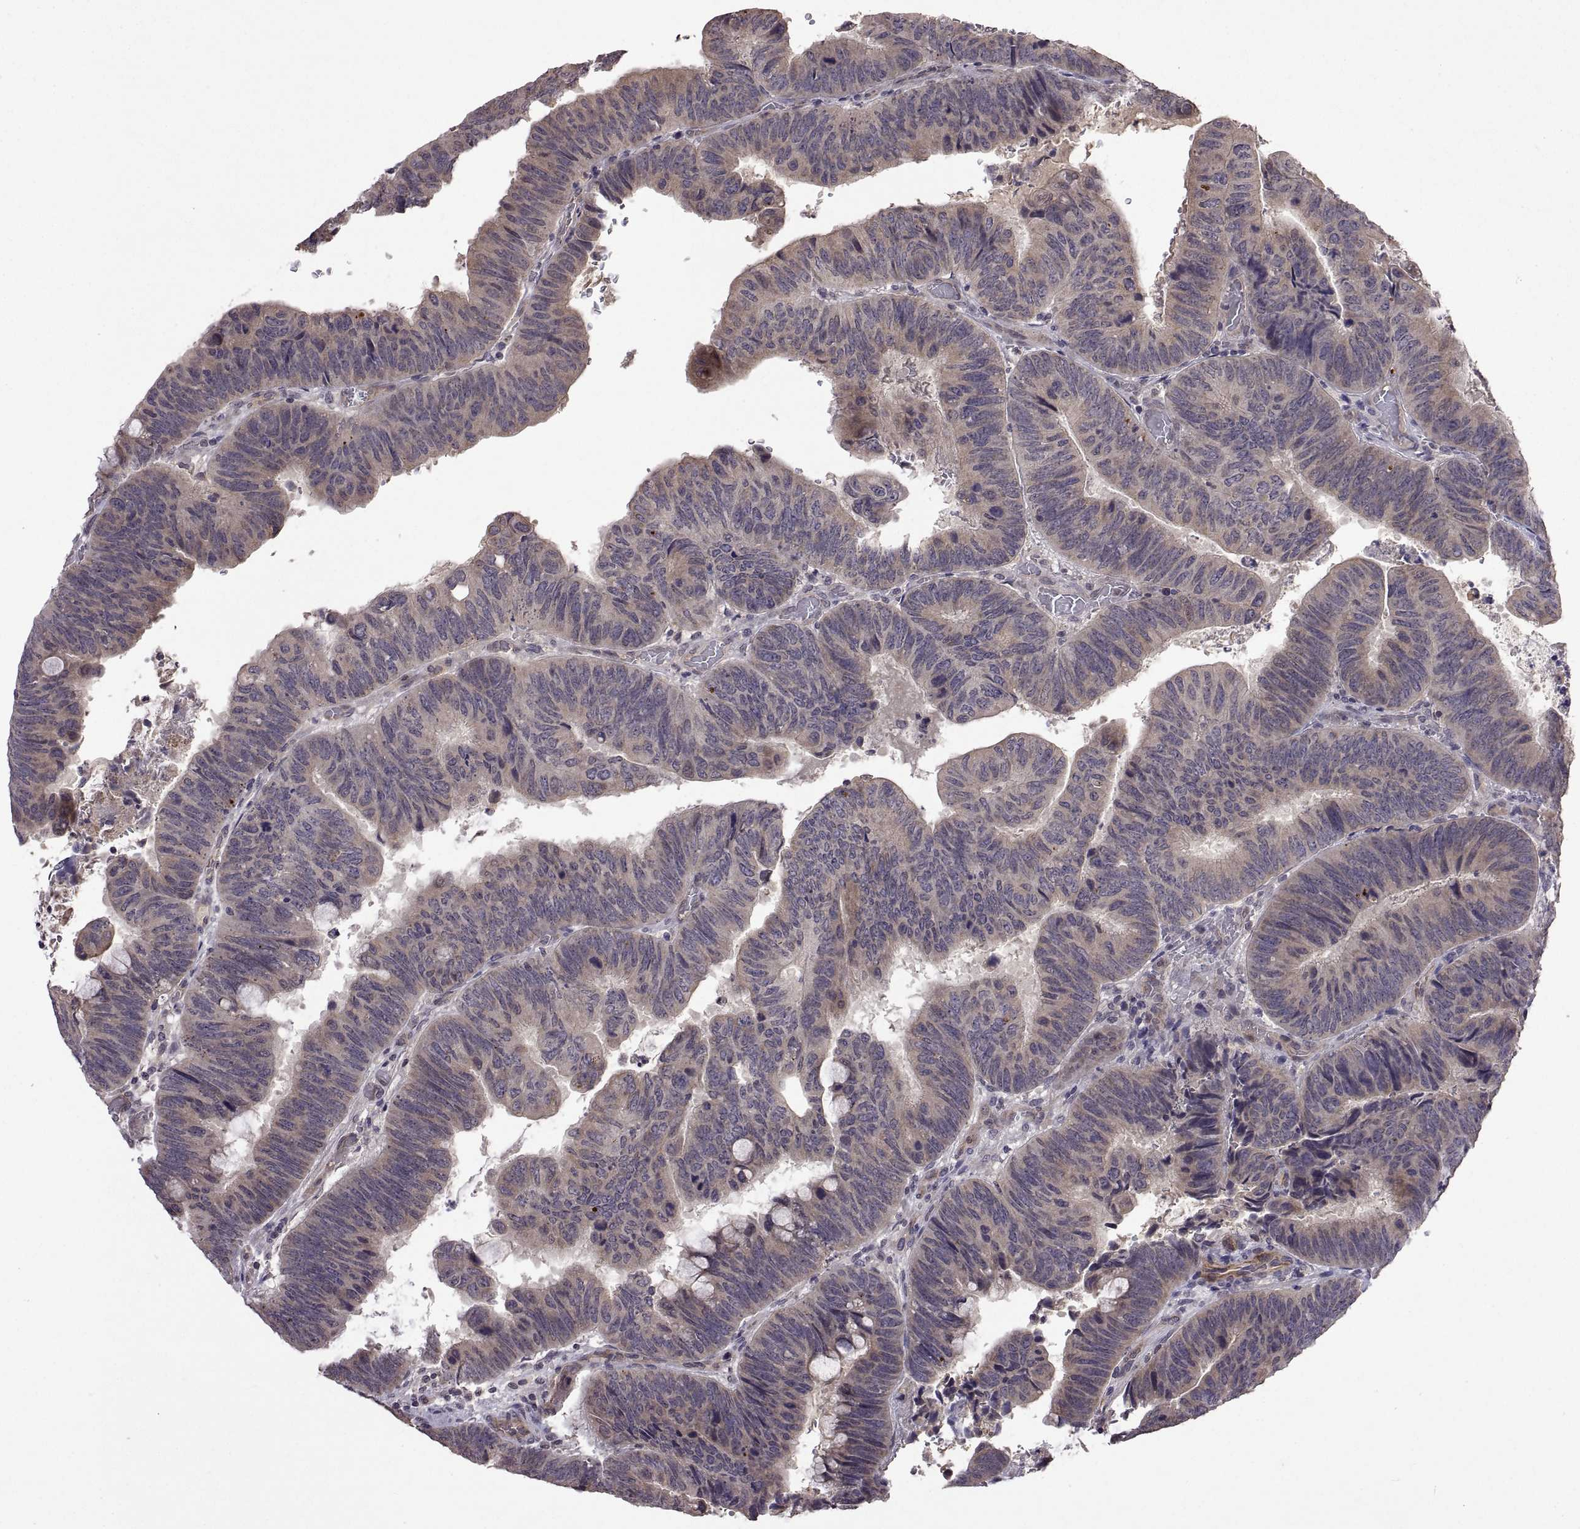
{"staining": {"intensity": "weak", "quantity": "25%-75%", "location": "cytoplasmic/membranous"}, "tissue": "colorectal cancer", "cell_type": "Tumor cells", "image_type": "cancer", "snomed": [{"axis": "morphology", "description": "Normal tissue, NOS"}, {"axis": "morphology", "description": "Adenocarcinoma, NOS"}, {"axis": "topography", "description": "Rectum"}], "caption": "Brown immunohistochemical staining in colorectal cancer demonstrates weak cytoplasmic/membranous expression in approximately 25%-75% of tumor cells.", "gene": "LAMA1", "patient": {"sex": "male", "age": 92}}